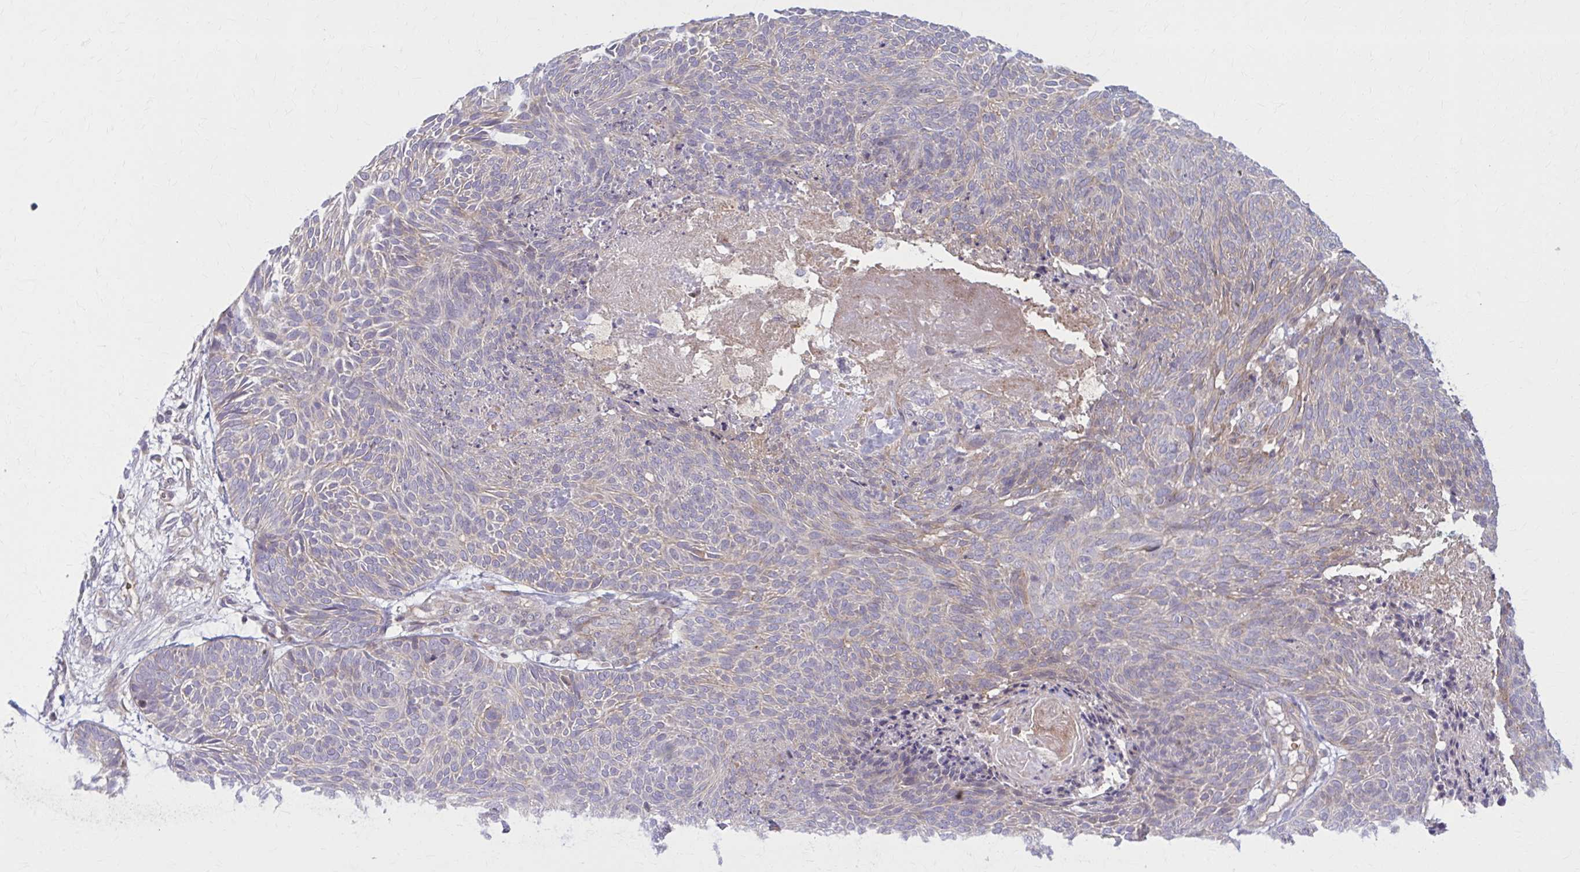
{"staining": {"intensity": "weak", "quantity": "<25%", "location": "cytoplasmic/membranous"}, "tissue": "skin cancer", "cell_type": "Tumor cells", "image_type": "cancer", "snomed": [{"axis": "morphology", "description": "Basal cell carcinoma"}, {"axis": "topography", "description": "Skin"}, {"axis": "topography", "description": "Skin of trunk"}], "caption": "A histopathology image of skin cancer stained for a protein demonstrates no brown staining in tumor cells.", "gene": "SNF8", "patient": {"sex": "male", "age": 74}}